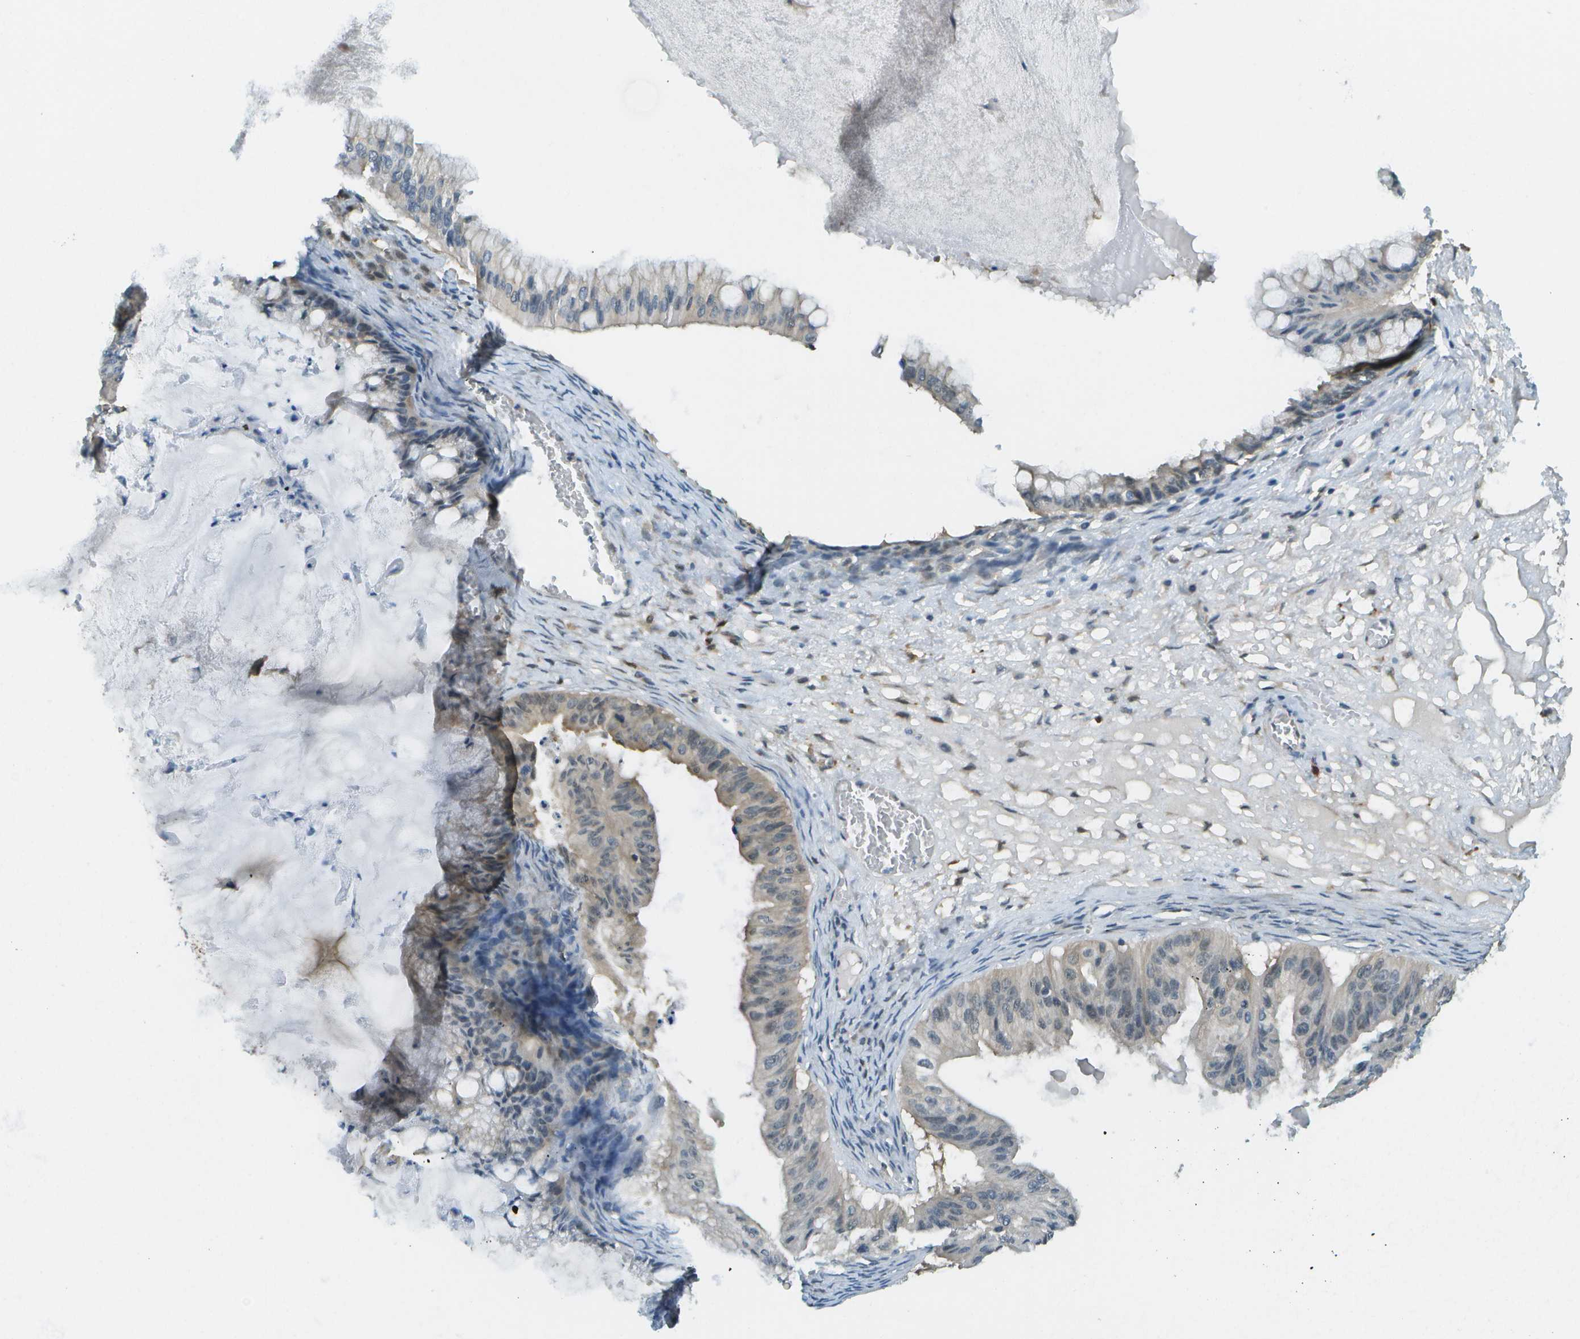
{"staining": {"intensity": "weak", "quantity": "<25%", "location": "cytoplasmic/membranous"}, "tissue": "ovarian cancer", "cell_type": "Tumor cells", "image_type": "cancer", "snomed": [{"axis": "morphology", "description": "Cystadenocarcinoma, mucinous, NOS"}, {"axis": "topography", "description": "Ovary"}], "caption": "High magnification brightfield microscopy of ovarian cancer stained with DAB (brown) and counterstained with hematoxylin (blue): tumor cells show no significant staining.", "gene": "CDH23", "patient": {"sex": "female", "age": 57}}